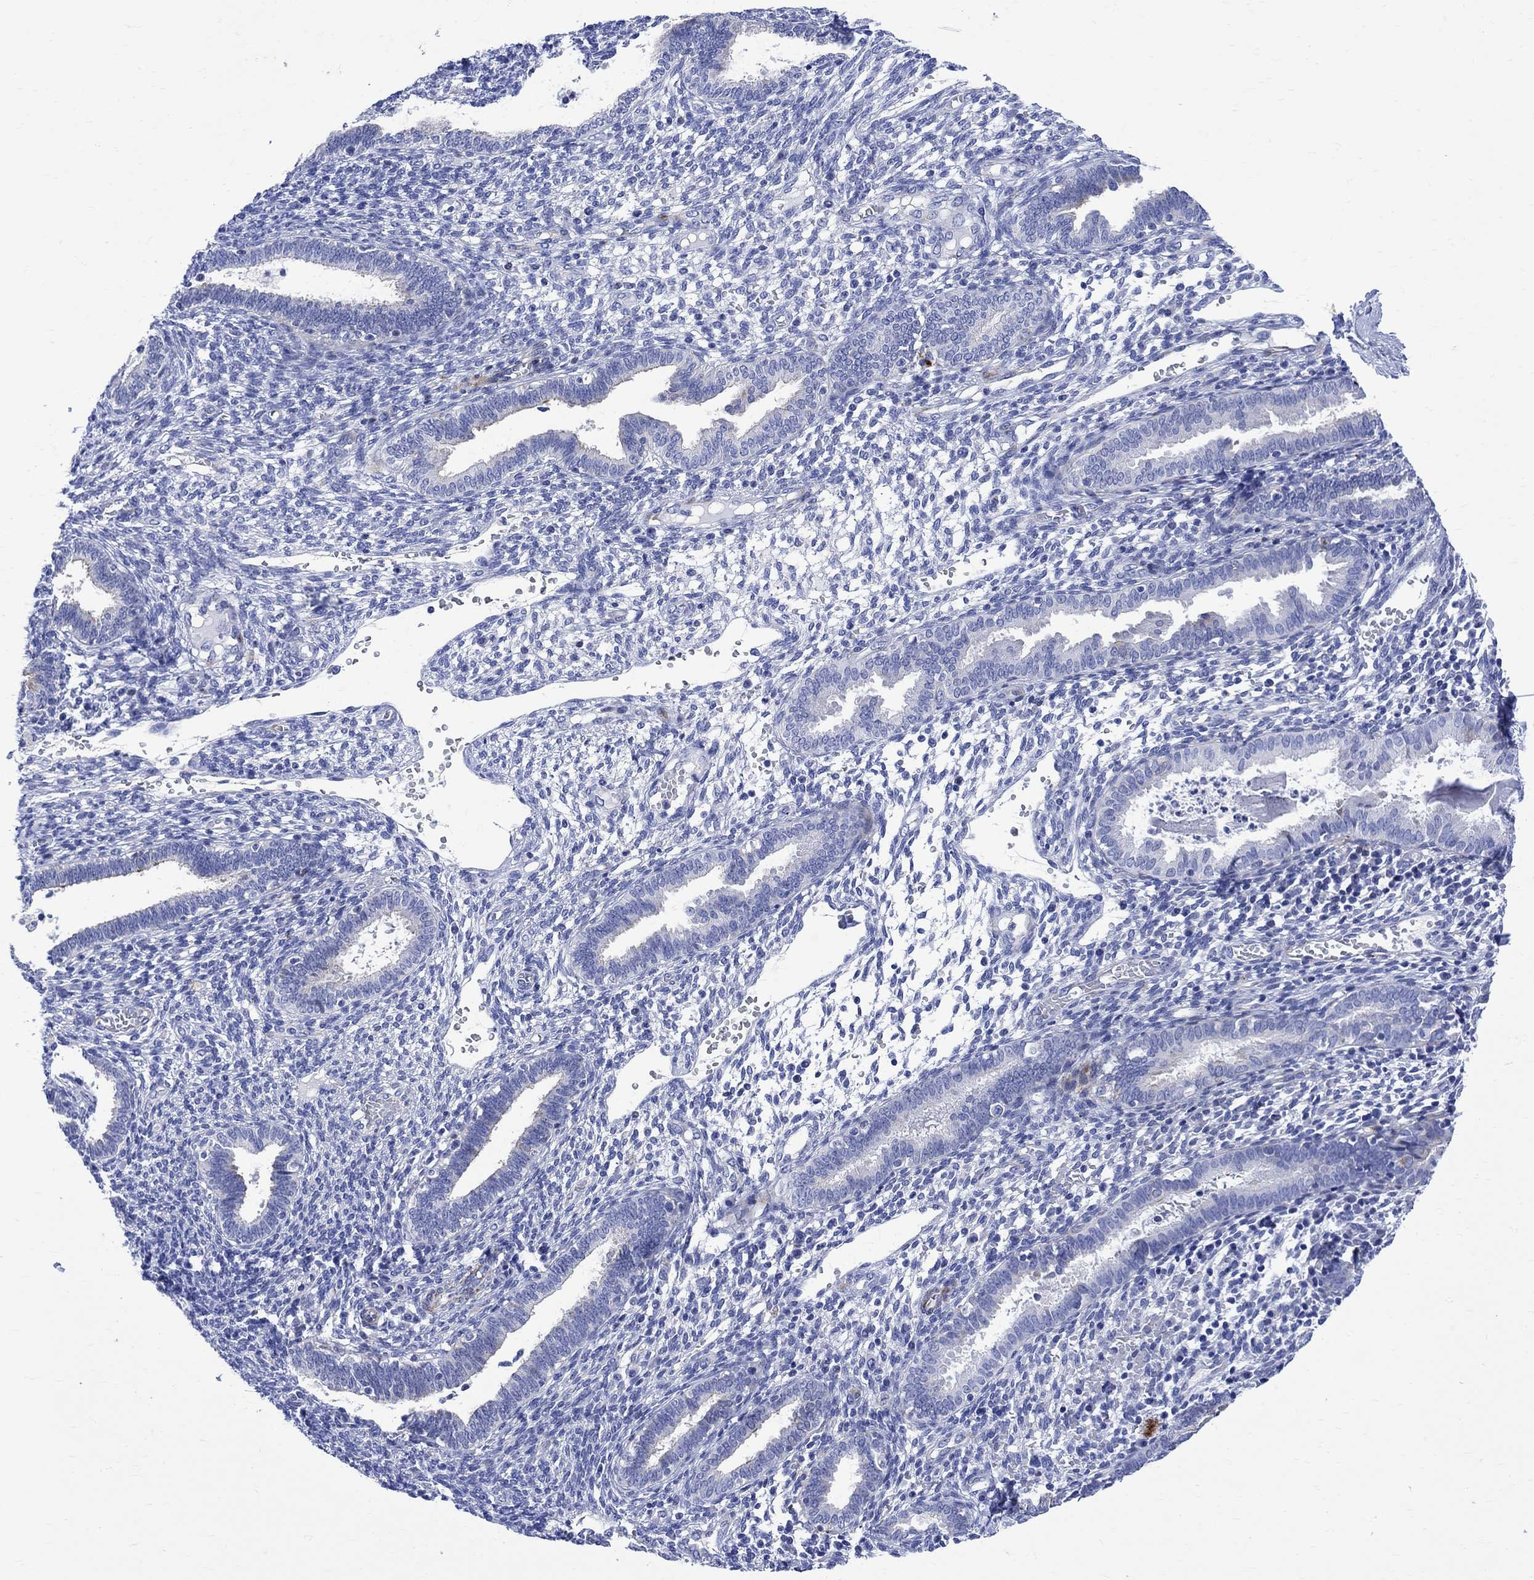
{"staining": {"intensity": "negative", "quantity": "none", "location": "none"}, "tissue": "endometrium", "cell_type": "Cells in endometrial stroma", "image_type": "normal", "snomed": [{"axis": "morphology", "description": "Normal tissue, NOS"}, {"axis": "topography", "description": "Endometrium"}], "caption": "Image shows no protein staining in cells in endometrial stroma of unremarkable endometrium. (Stains: DAB immunohistochemistry (IHC) with hematoxylin counter stain, Microscopy: brightfield microscopy at high magnification).", "gene": "PARVB", "patient": {"sex": "female", "age": 42}}